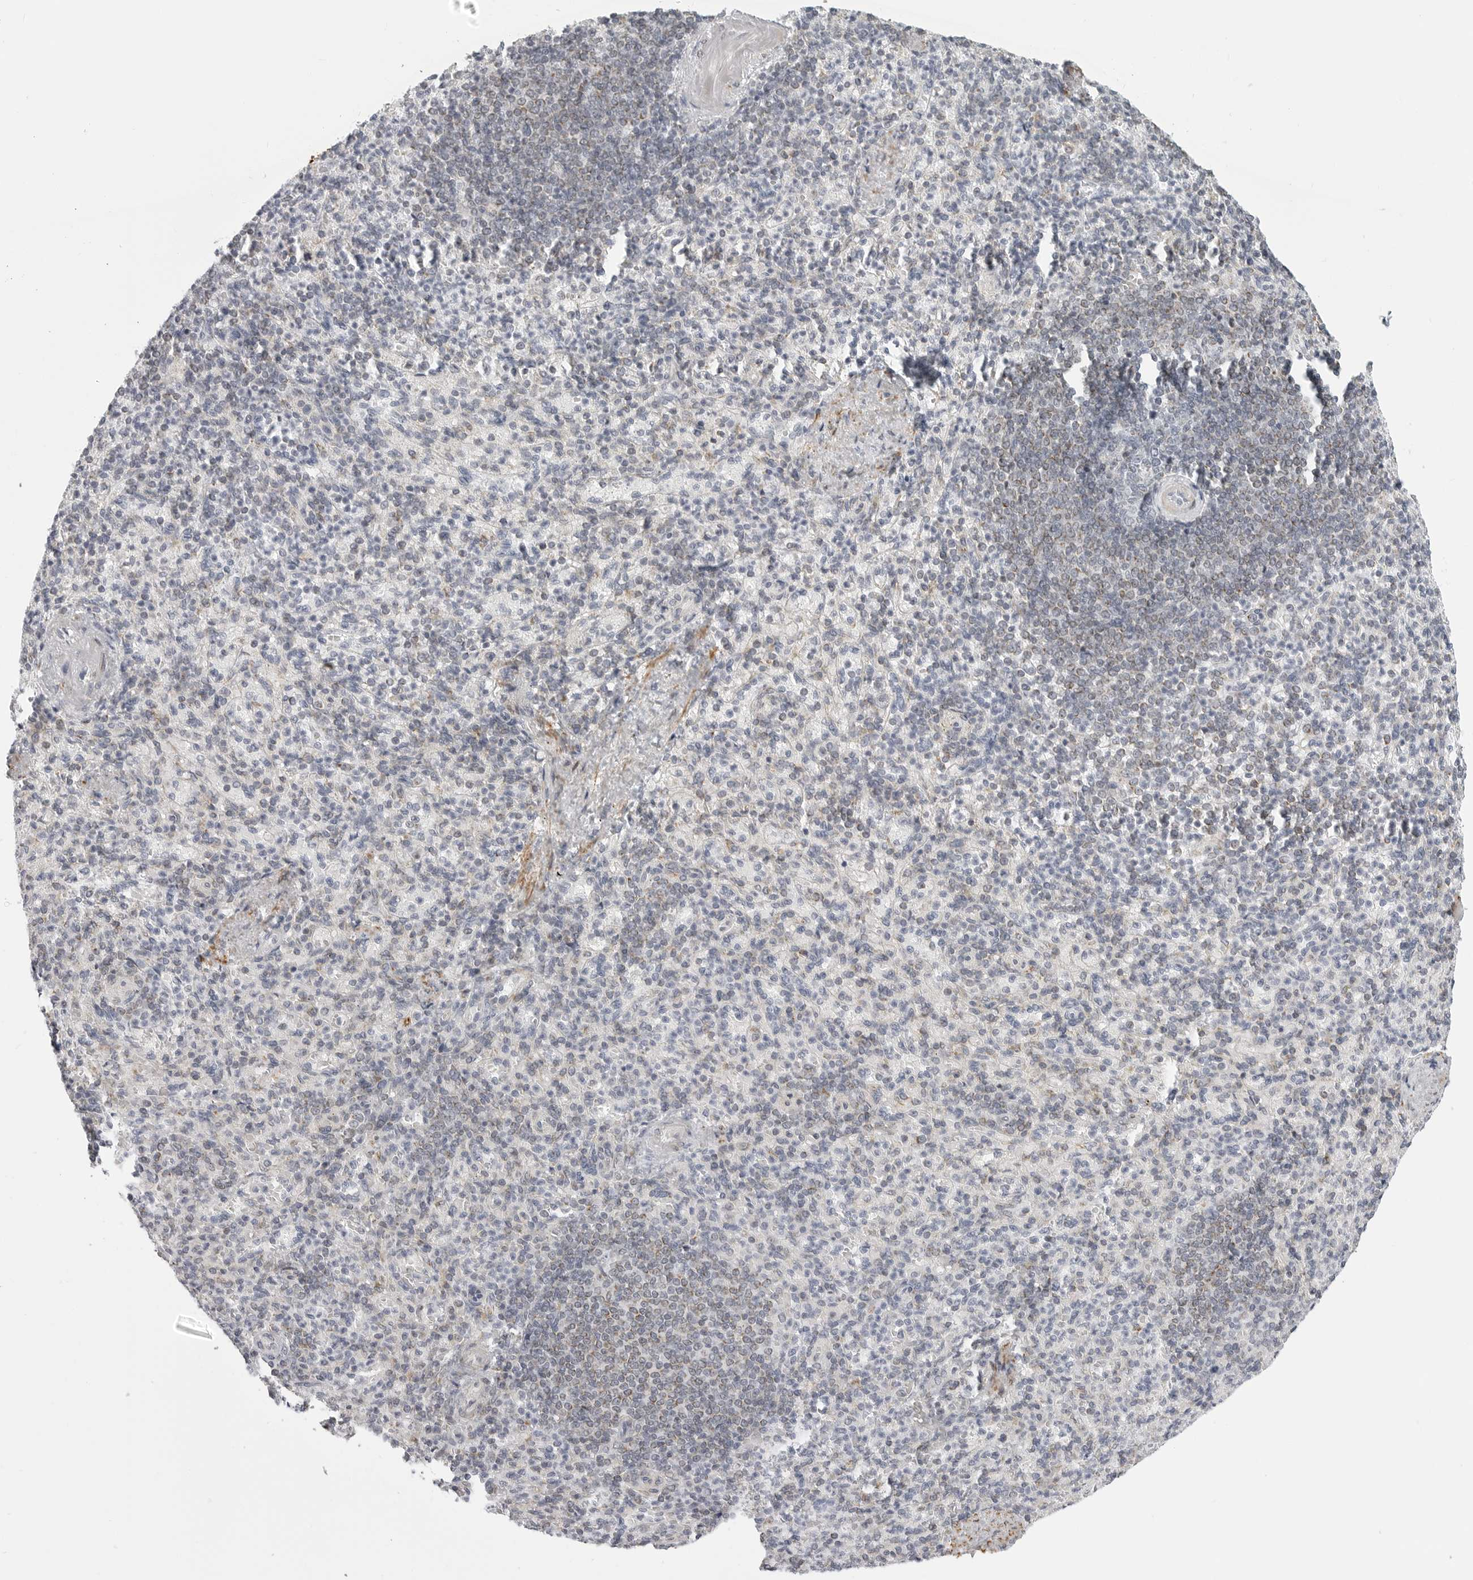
{"staining": {"intensity": "negative", "quantity": "none", "location": "none"}, "tissue": "spleen", "cell_type": "Cells in red pulp", "image_type": "normal", "snomed": [{"axis": "morphology", "description": "Normal tissue, NOS"}, {"axis": "topography", "description": "Spleen"}], "caption": "Immunohistochemistry of unremarkable human spleen demonstrates no staining in cells in red pulp. Nuclei are stained in blue.", "gene": "MAP7D1", "patient": {"sex": "female", "age": 74}}